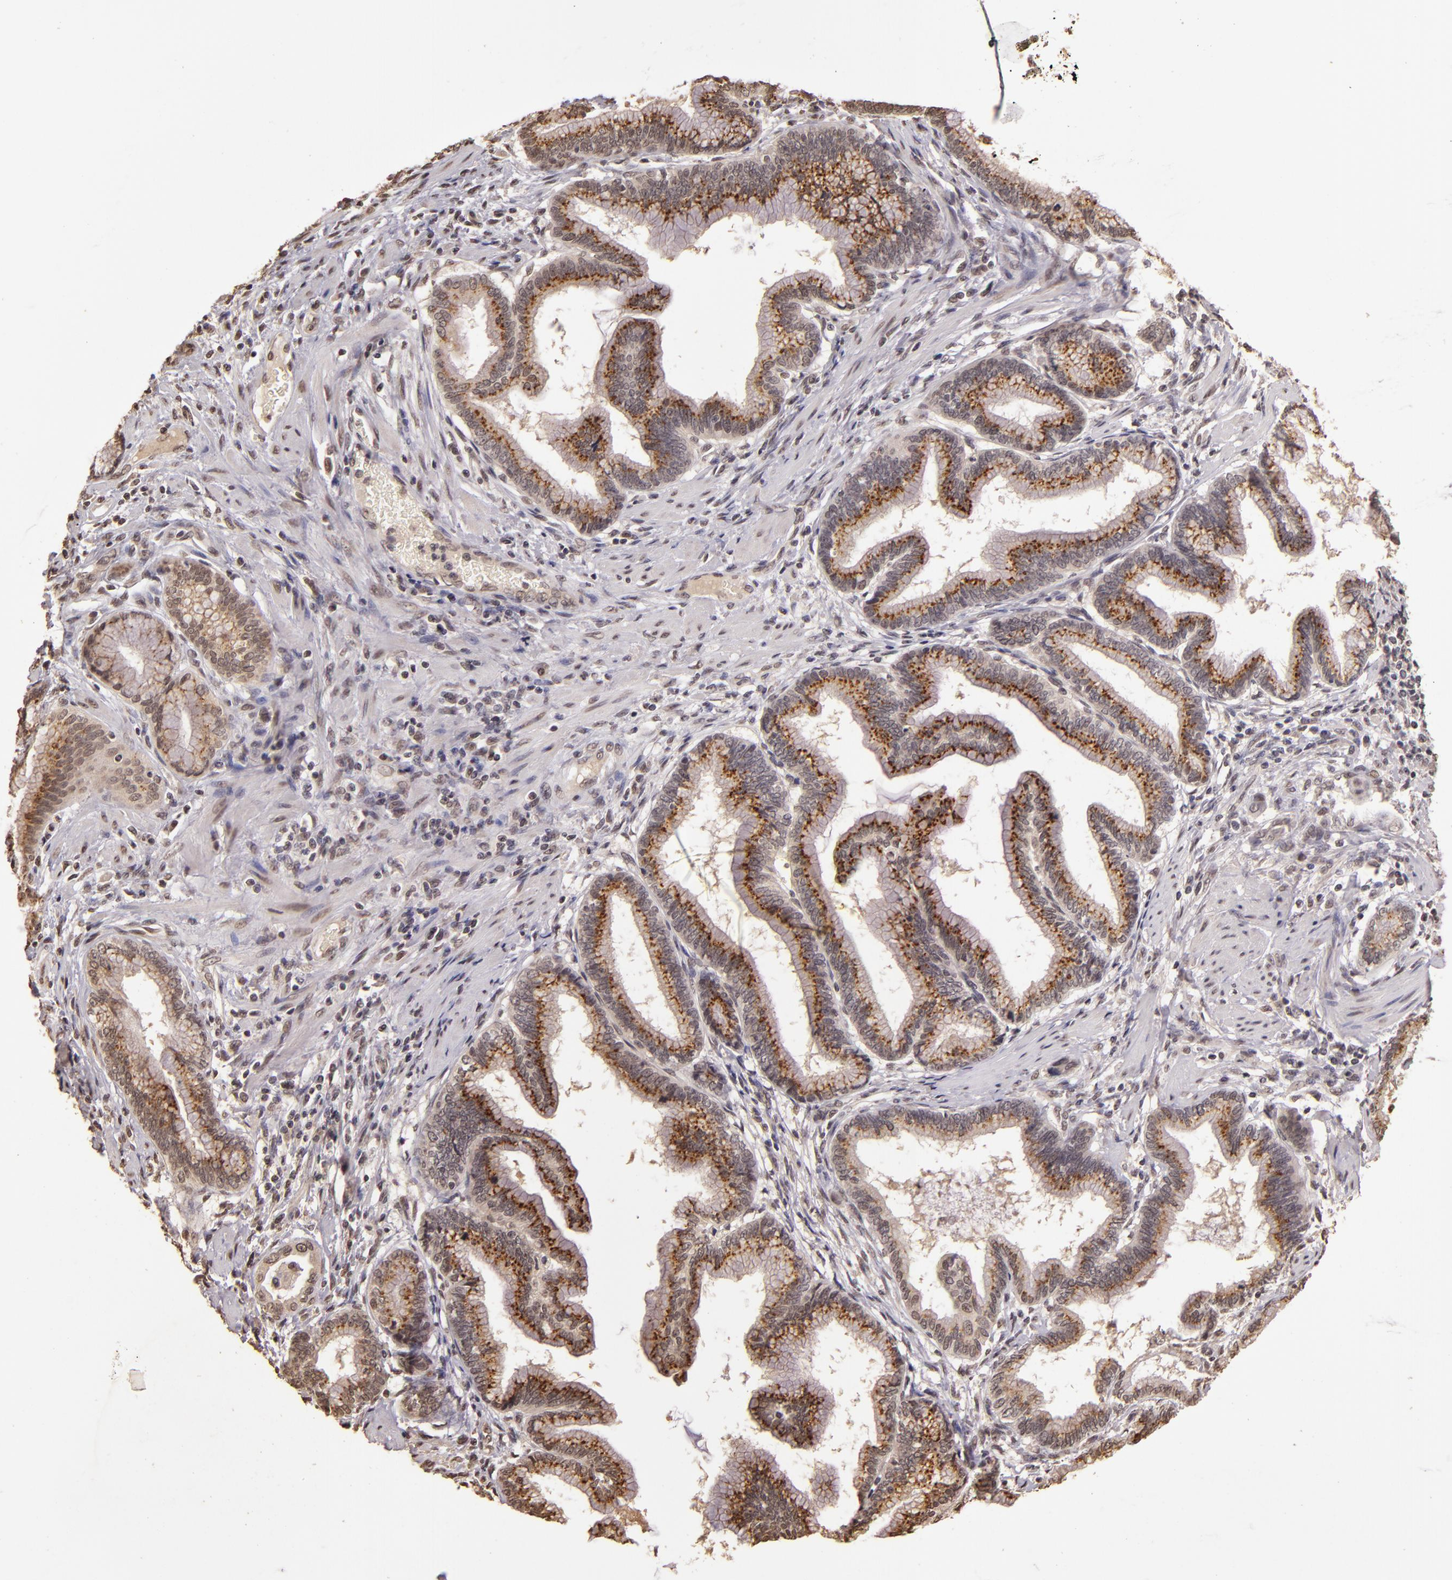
{"staining": {"intensity": "moderate", "quantity": ">75%", "location": "cytoplasmic/membranous,nuclear"}, "tissue": "pancreatic cancer", "cell_type": "Tumor cells", "image_type": "cancer", "snomed": [{"axis": "morphology", "description": "Adenocarcinoma, NOS"}, {"axis": "topography", "description": "Pancreas"}], "caption": "Immunohistochemical staining of adenocarcinoma (pancreatic) reveals moderate cytoplasmic/membranous and nuclear protein staining in approximately >75% of tumor cells.", "gene": "CUL1", "patient": {"sex": "female", "age": 64}}